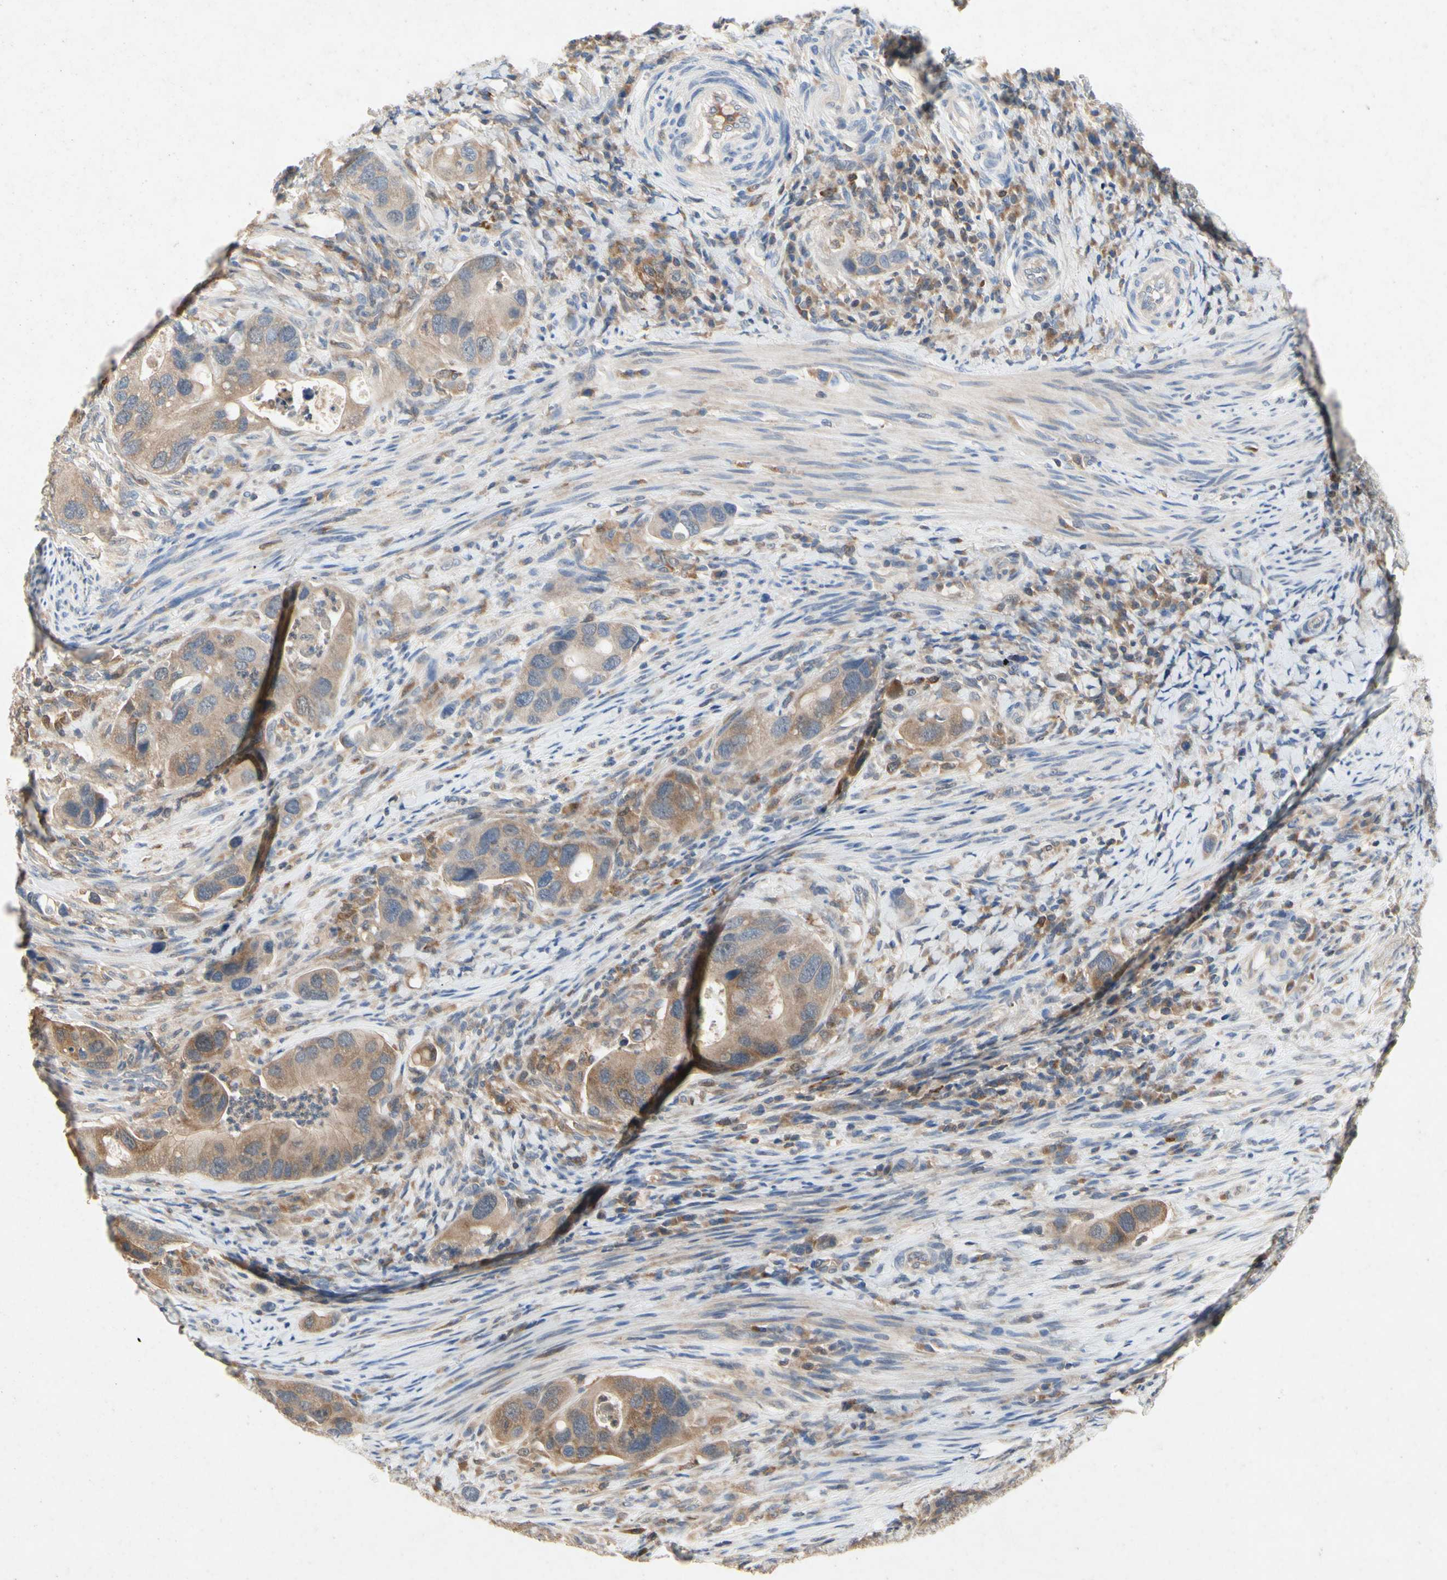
{"staining": {"intensity": "moderate", "quantity": ">75%", "location": "cytoplasmic/membranous"}, "tissue": "colorectal cancer", "cell_type": "Tumor cells", "image_type": "cancer", "snomed": [{"axis": "morphology", "description": "Adenocarcinoma, NOS"}, {"axis": "topography", "description": "Rectum"}], "caption": "This image shows immunohistochemistry (IHC) staining of human colorectal adenocarcinoma, with medium moderate cytoplasmic/membranous staining in about >75% of tumor cells.", "gene": "RPS6KA1", "patient": {"sex": "female", "age": 57}}